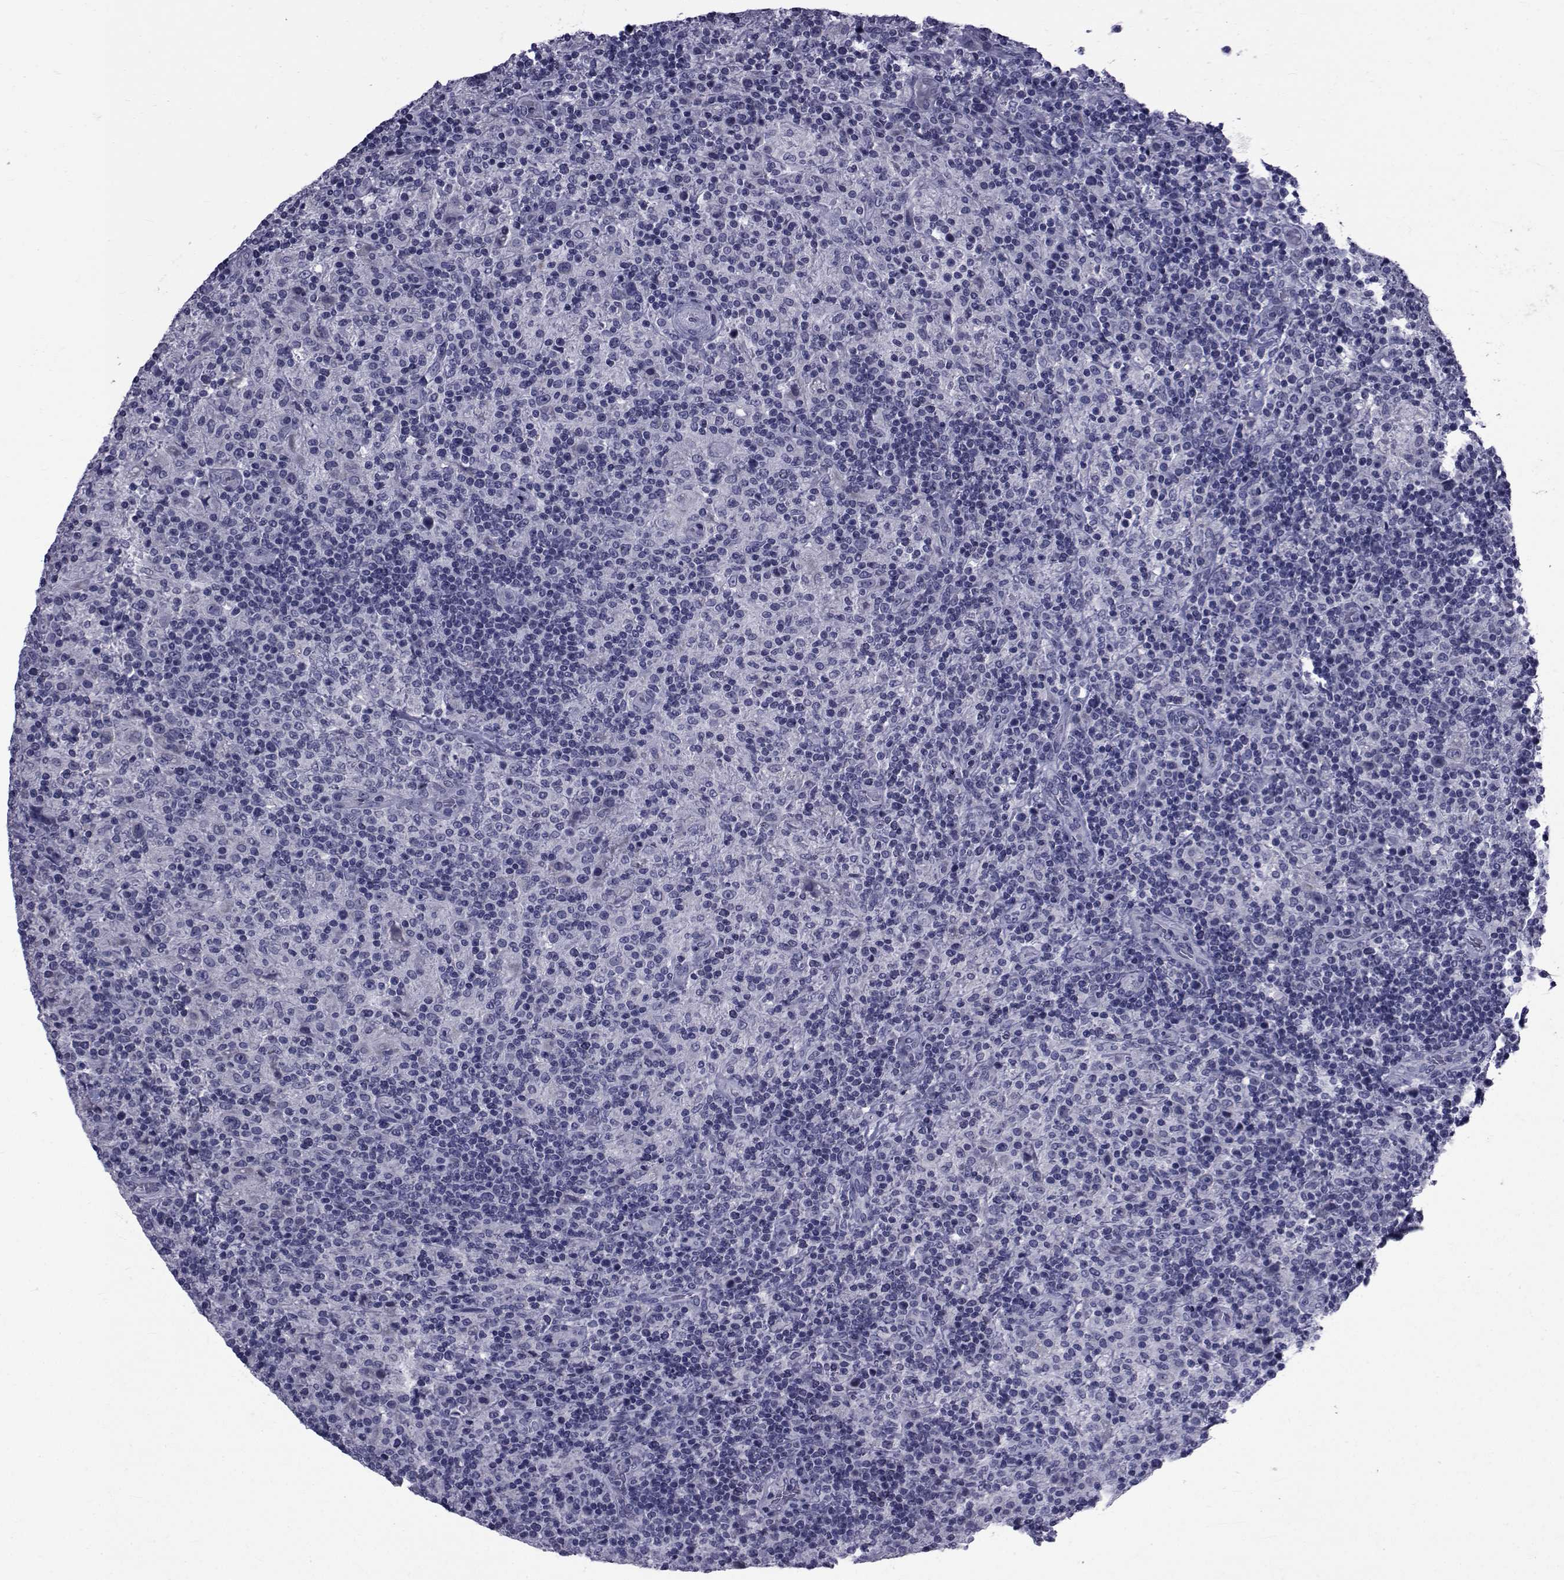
{"staining": {"intensity": "negative", "quantity": "none", "location": "none"}, "tissue": "lymphoma", "cell_type": "Tumor cells", "image_type": "cancer", "snomed": [{"axis": "morphology", "description": "Hodgkin's disease, NOS"}, {"axis": "topography", "description": "Lymph node"}], "caption": "IHC image of human lymphoma stained for a protein (brown), which exhibits no expression in tumor cells.", "gene": "GKAP1", "patient": {"sex": "male", "age": 70}}